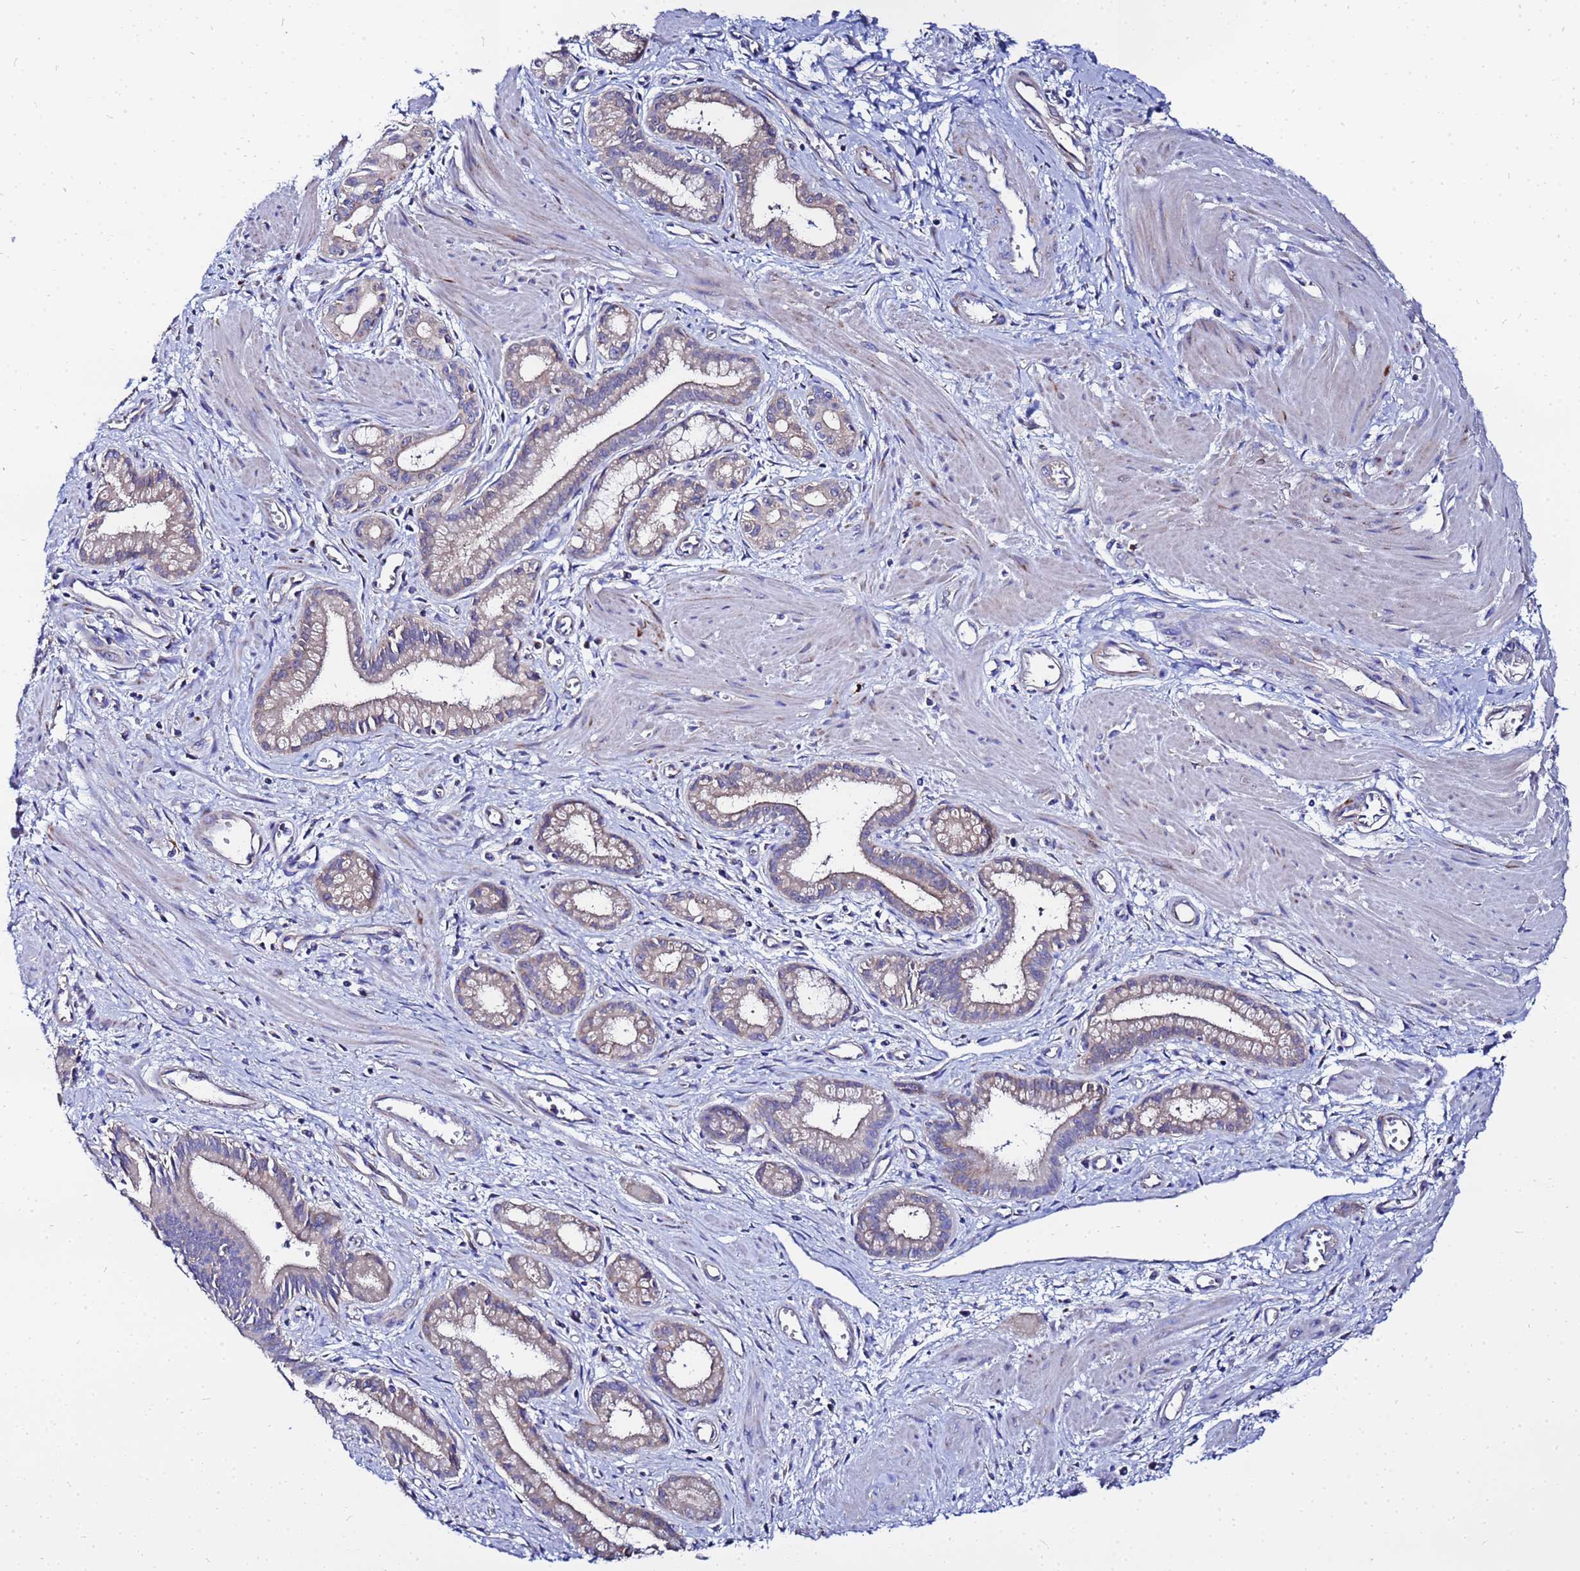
{"staining": {"intensity": "weak", "quantity": "25%-75%", "location": "cytoplasmic/membranous"}, "tissue": "pancreatic cancer", "cell_type": "Tumor cells", "image_type": "cancer", "snomed": [{"axis": "morphology", "description": "Adenocarcinoma, NOS"}, {"axis": "topography", "description": "Pancreas"}], "caption": "Immunohistochemistry image of neoplastic tissue: adenocarcinoma (pancreatic) stained using immunohistochemistry (IHC) shows low levels of weak protein expression localized specifically in the cytoplasmic/membranous of tumor cells, appearing as a cytoplasmic/membranous brown color.", "gene": "FAHD2A", "patient": {"sex": "male", "age": 78}}